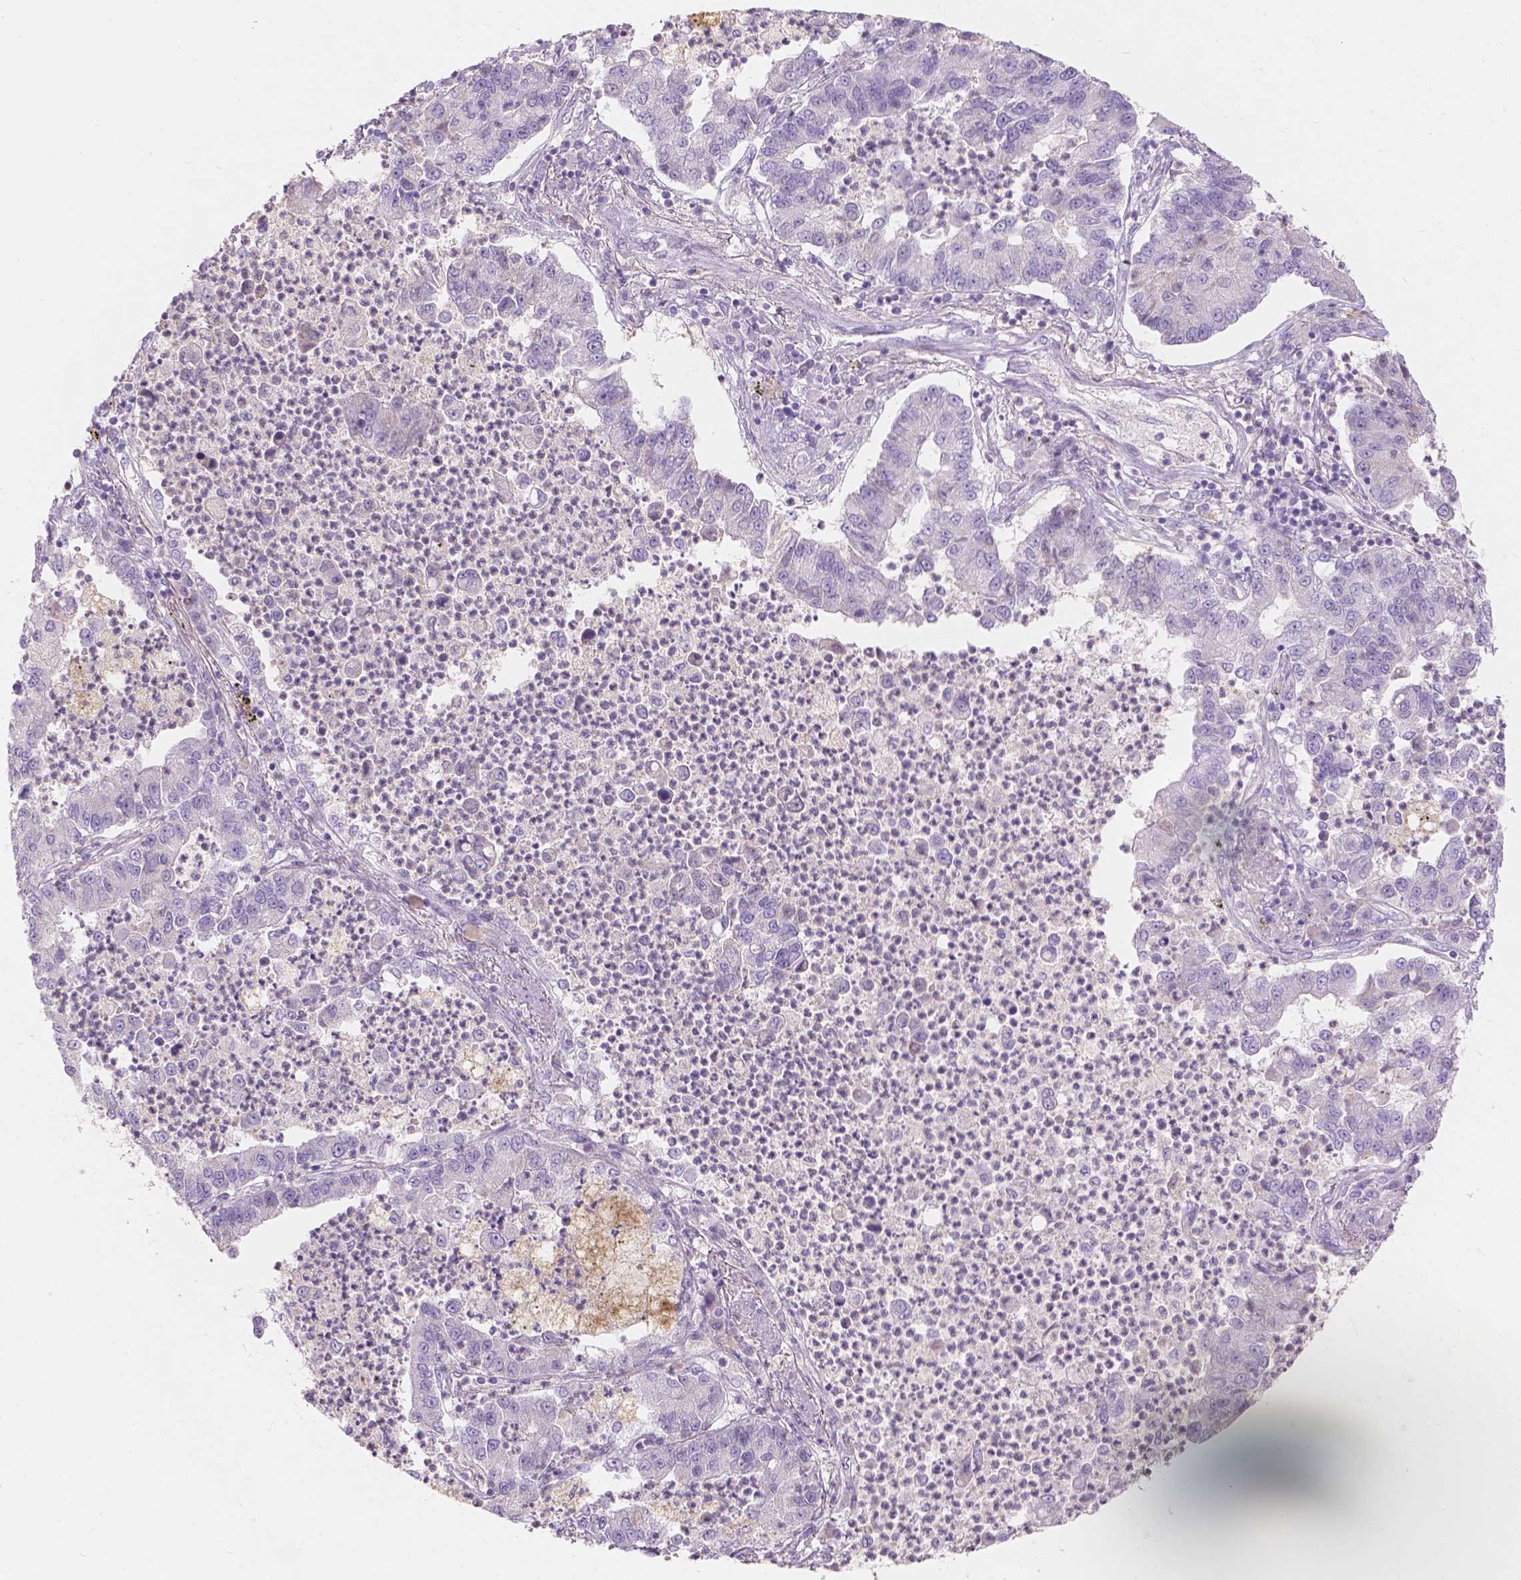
{"staining": {"intensity": "negative", "quantity": "none", "location": "none"}, "tissue": "lung cancer", "cell_type": "Tumor cells", "image_type": "cancer", "snomed": [{"axis": "morphology", "description": "Adenocarcinoma, NOS"}, {"axis": "topography", "description": "Lung"}], "caption": "Human lung adenocarcinoma stained for a protein using immunohistochemistry (IHC) reveals no positivity in tumor cells.", "gene": "DCAF4L1", "patient": {"sex": "female", "age": 57}}